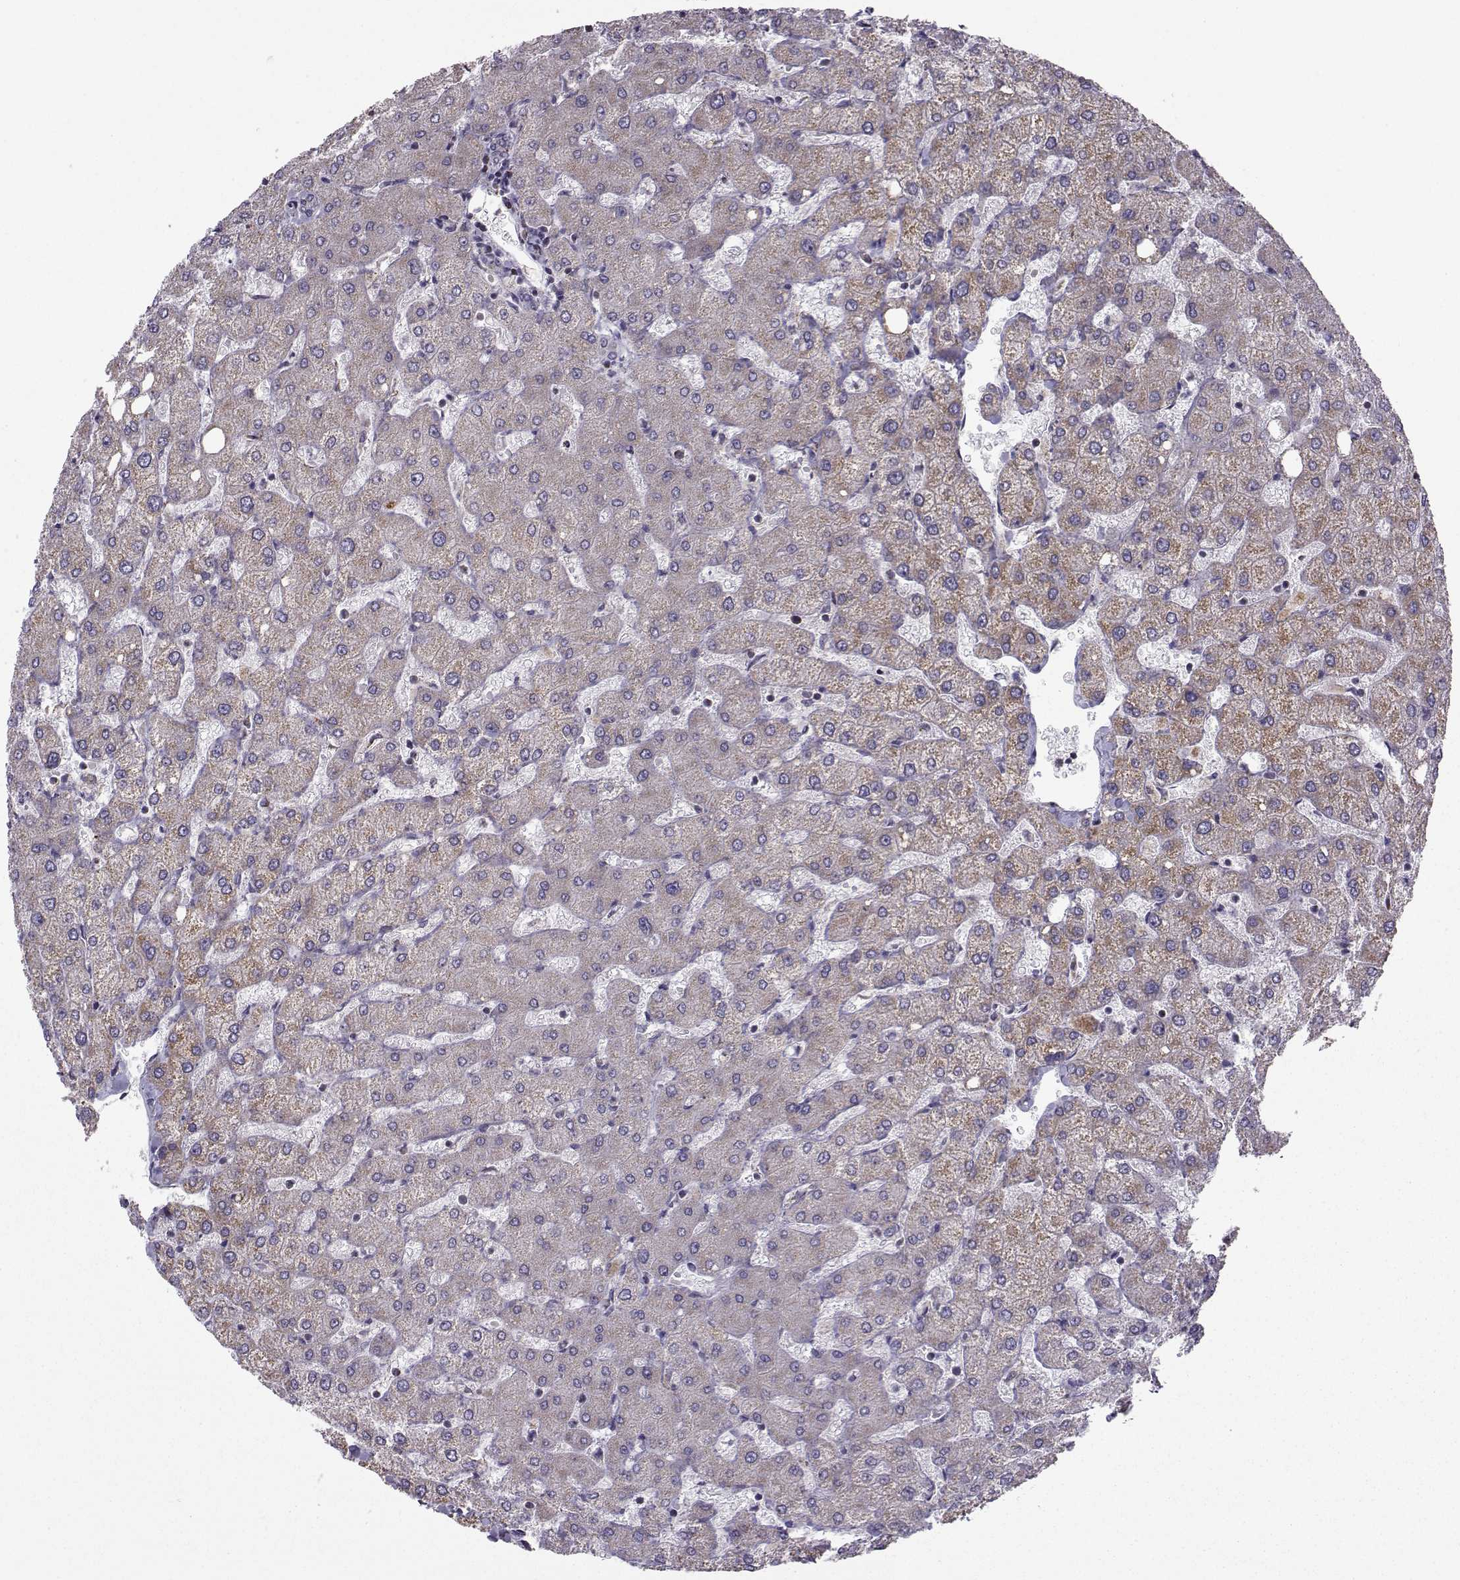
{"staining": {"intensity": "negative", "quantity": "none", "location": "none"}, "tissue": "liver", "cell_type": "Cholangiocytes", "image_type": "normal", "snomed": [{"axis": "morphology", "description": "Normal tissue, NOS"}, {"axis": "topography", "description": "Liver"}], "caption": "Protein analysis of benign liver demonstrates no significant expression in cholangiocytes.", "gene": "NECAB3", "patient": {"sex": "female", "age": 54}}